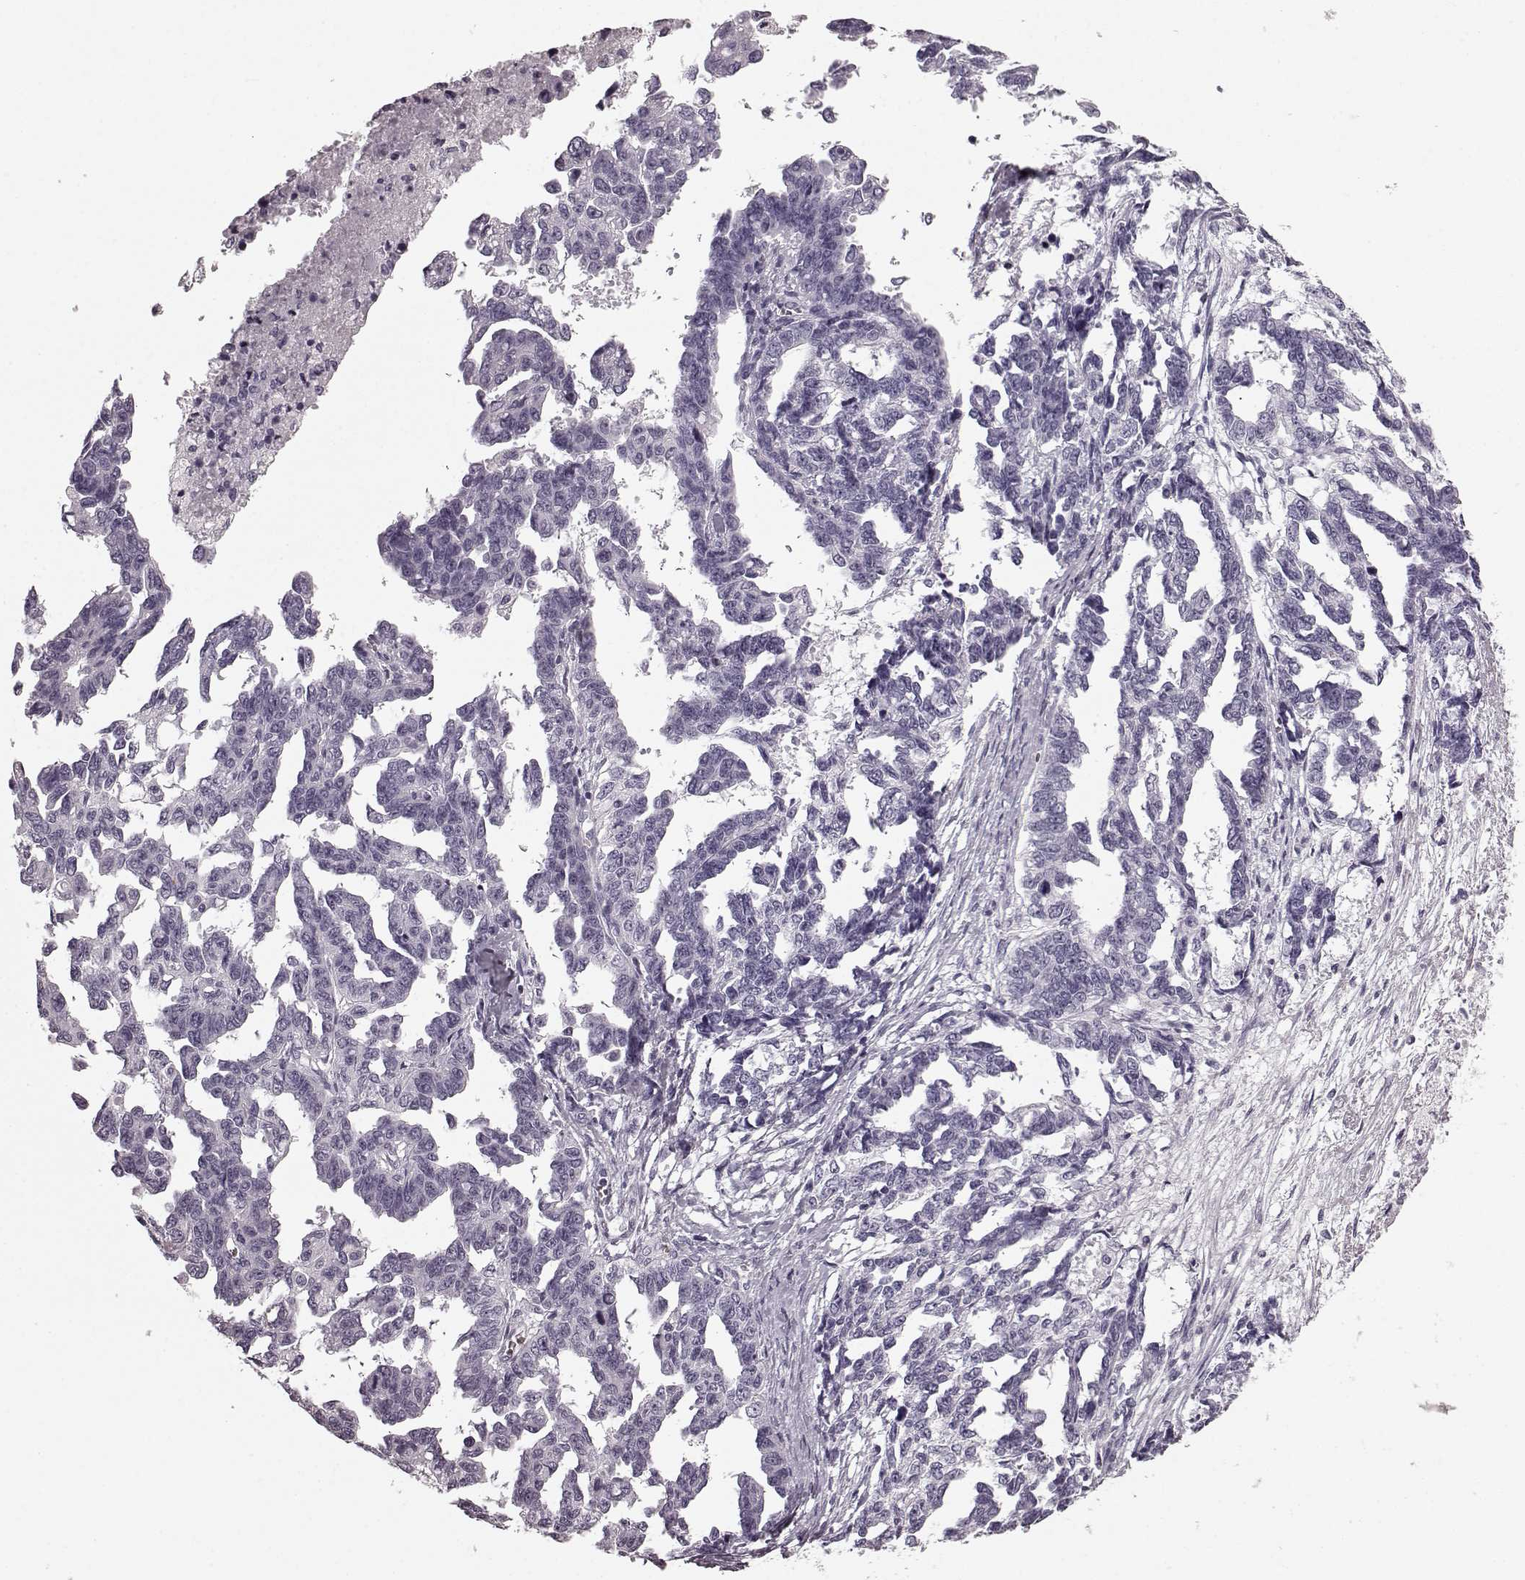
{"staining": {"intensity": "negative", "quantity": "none", "location": "none"}, "tissue": "ovarian cancer", "cell_type": "Tumor cells", "image_type": "cancer", "snomed": [{"axis": "morphology", "description": "Cystadenocarcinoma, serous, NOS"}, {"axis": "topography", "description": "Ovary"}], "caption": "Tumor cells show no significant expression in ovarian cancer.", "gene": "CST7", "patient": {"sex": "female", "age": 69}}